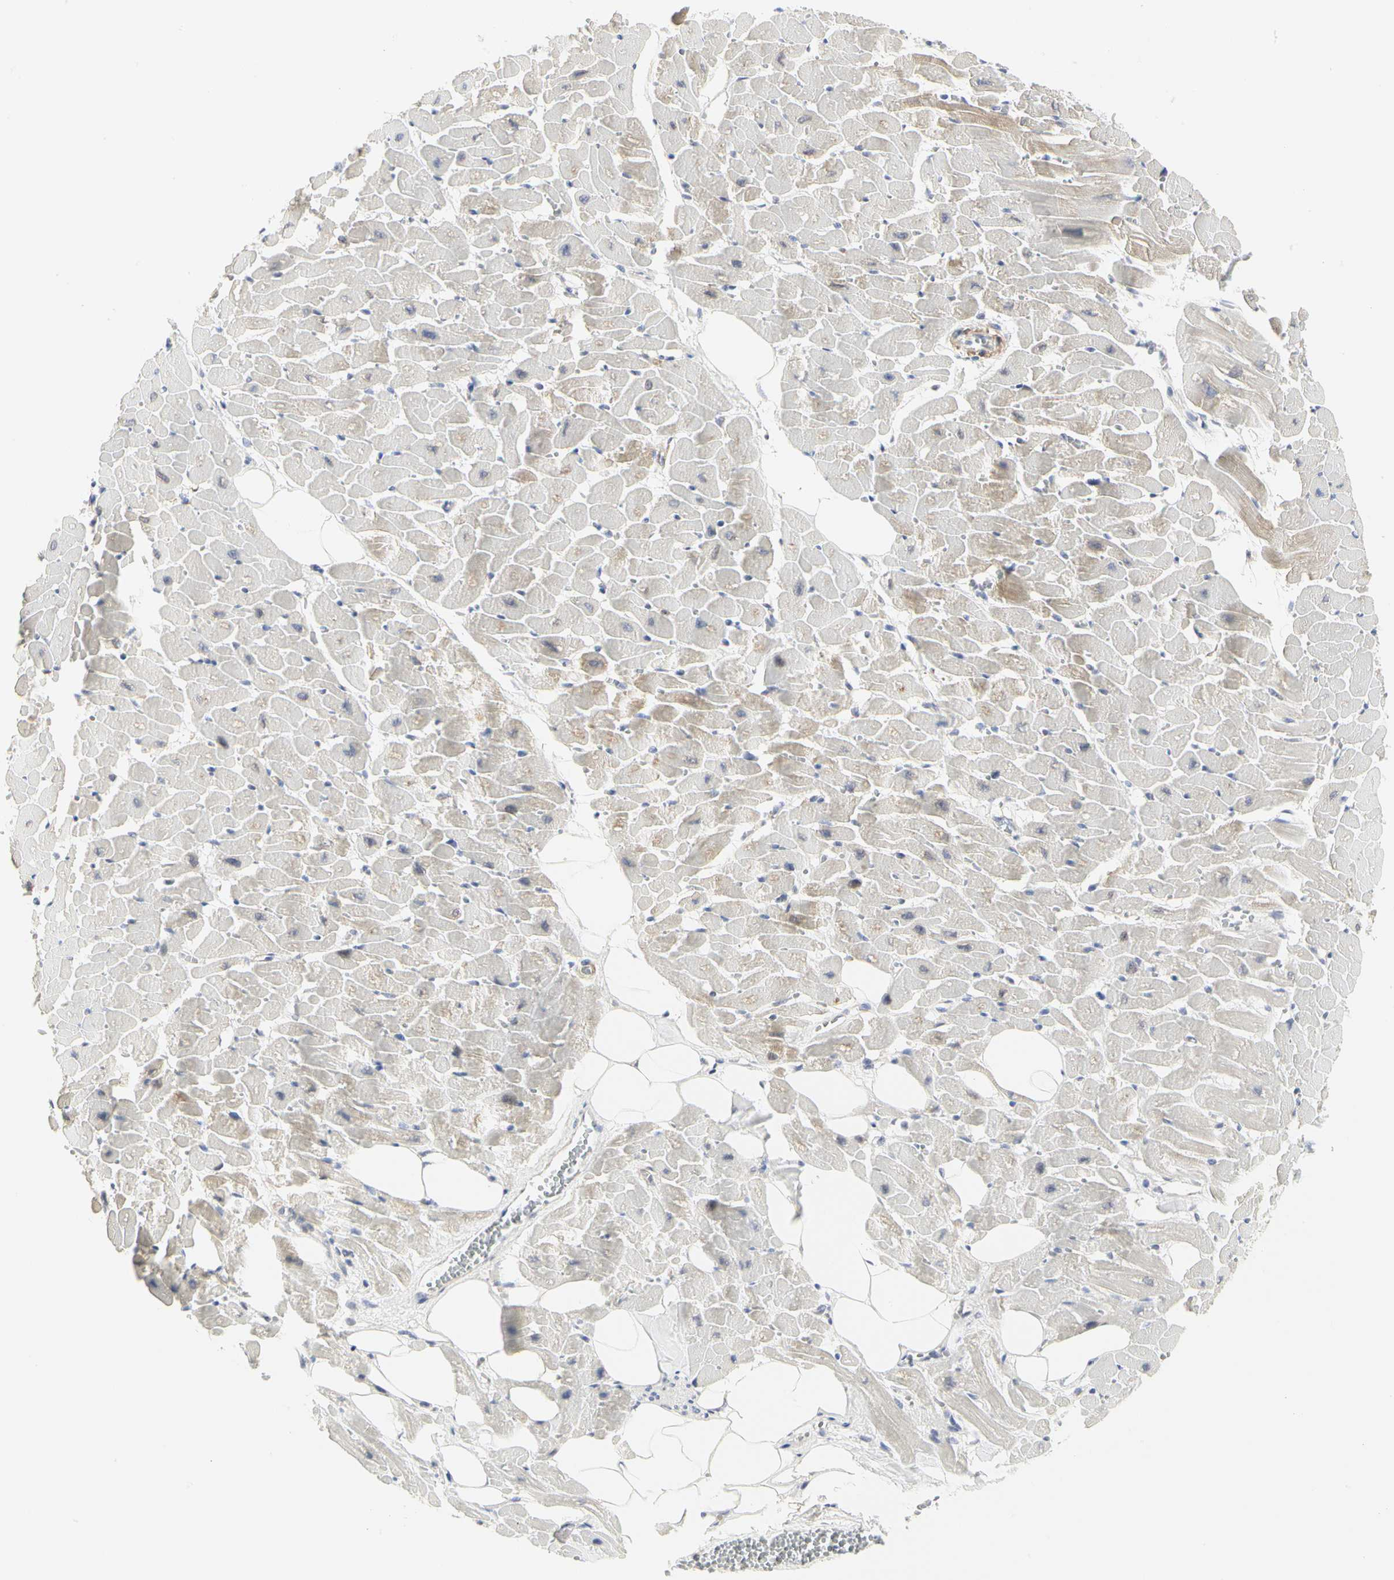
{"staining": {"intensity": "weak", "quantity": "<25%", "location": "cytoplasmic/membranous"}, "tissue": "heart muscle", "cell_type": "Cardiomyocytes", "image_type": "normal", "snomed": [{"axis": "morphology", "description": "Normal tissue, NOS"}, {"axis": "topography", "description": "Heart"}], "caption": "DAB (3,3'-diaminobenzidine) immunohistochemical staining of benign heart muscle demonstrates no significant expression in cardiomyocytes.", "gene": "SHANK2", "patient": {"sex": "female", "age": 19}}